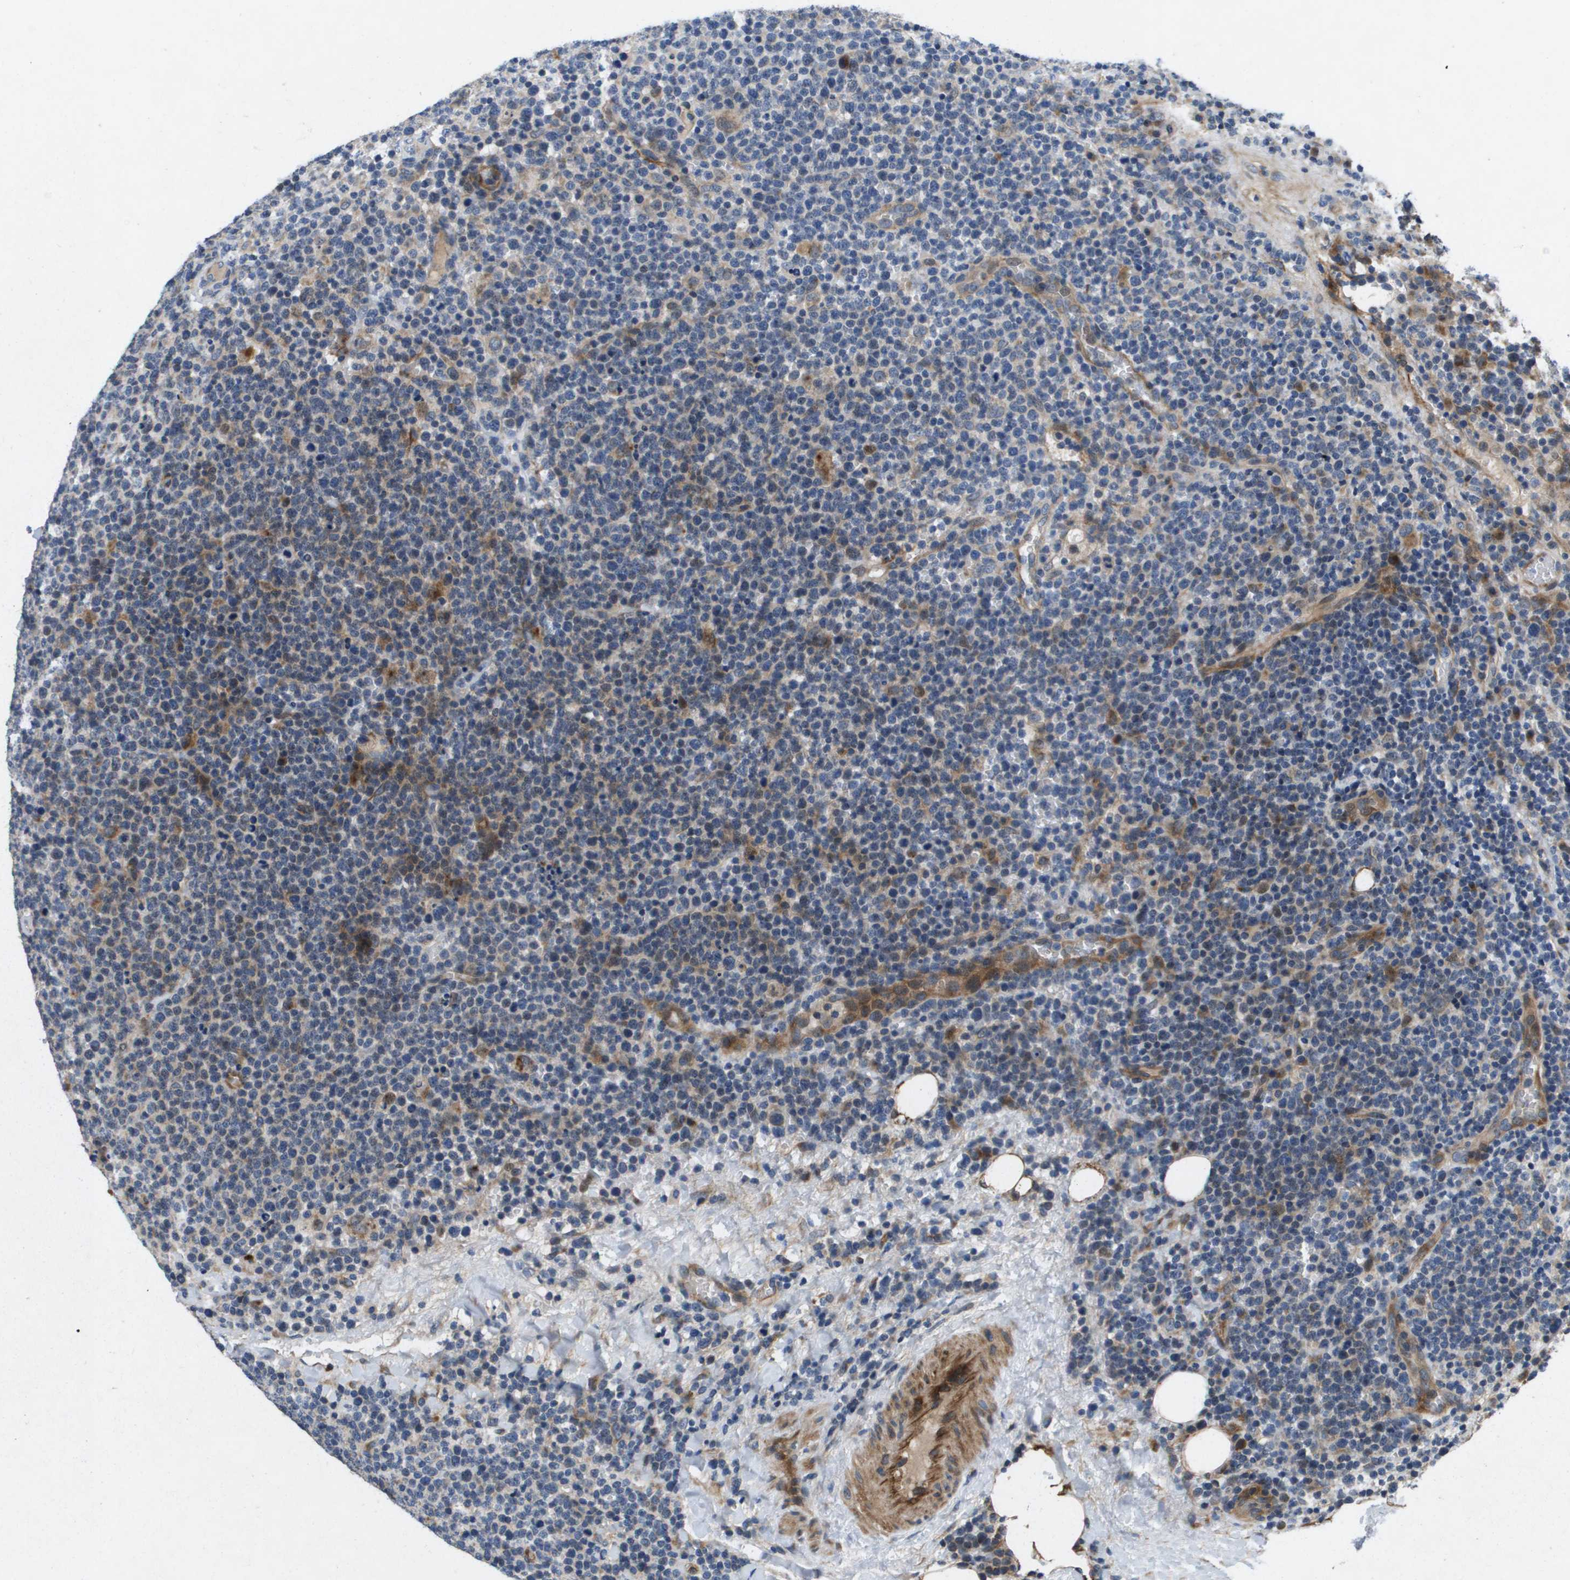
{"staining": {"intensity": "weak", "quantity": "<25%", "location": "cytoplasmic/membranous"}, "tissue": "lymphoma", "cell_type": "Tumor cells", "image_type": "cancer", "snomed": [{"axis": "morphology", "description": "Malignant lymphoma, non-Hodgkin's type, High grade"}, {"axis": "topography", "description": "Lymph node"}], "caption": "Immunohistochemistry micrograph of human high-grade malignant lymphoma, non-Hodgkin's type stained for a protein (brown), which shows no positivity in tumor cells. (Immunohistochemistry (ihc), brightfield microscopy, high magnification).", "gene": "ENTPD2", "patient": {"sex": "male", "age": 61}}